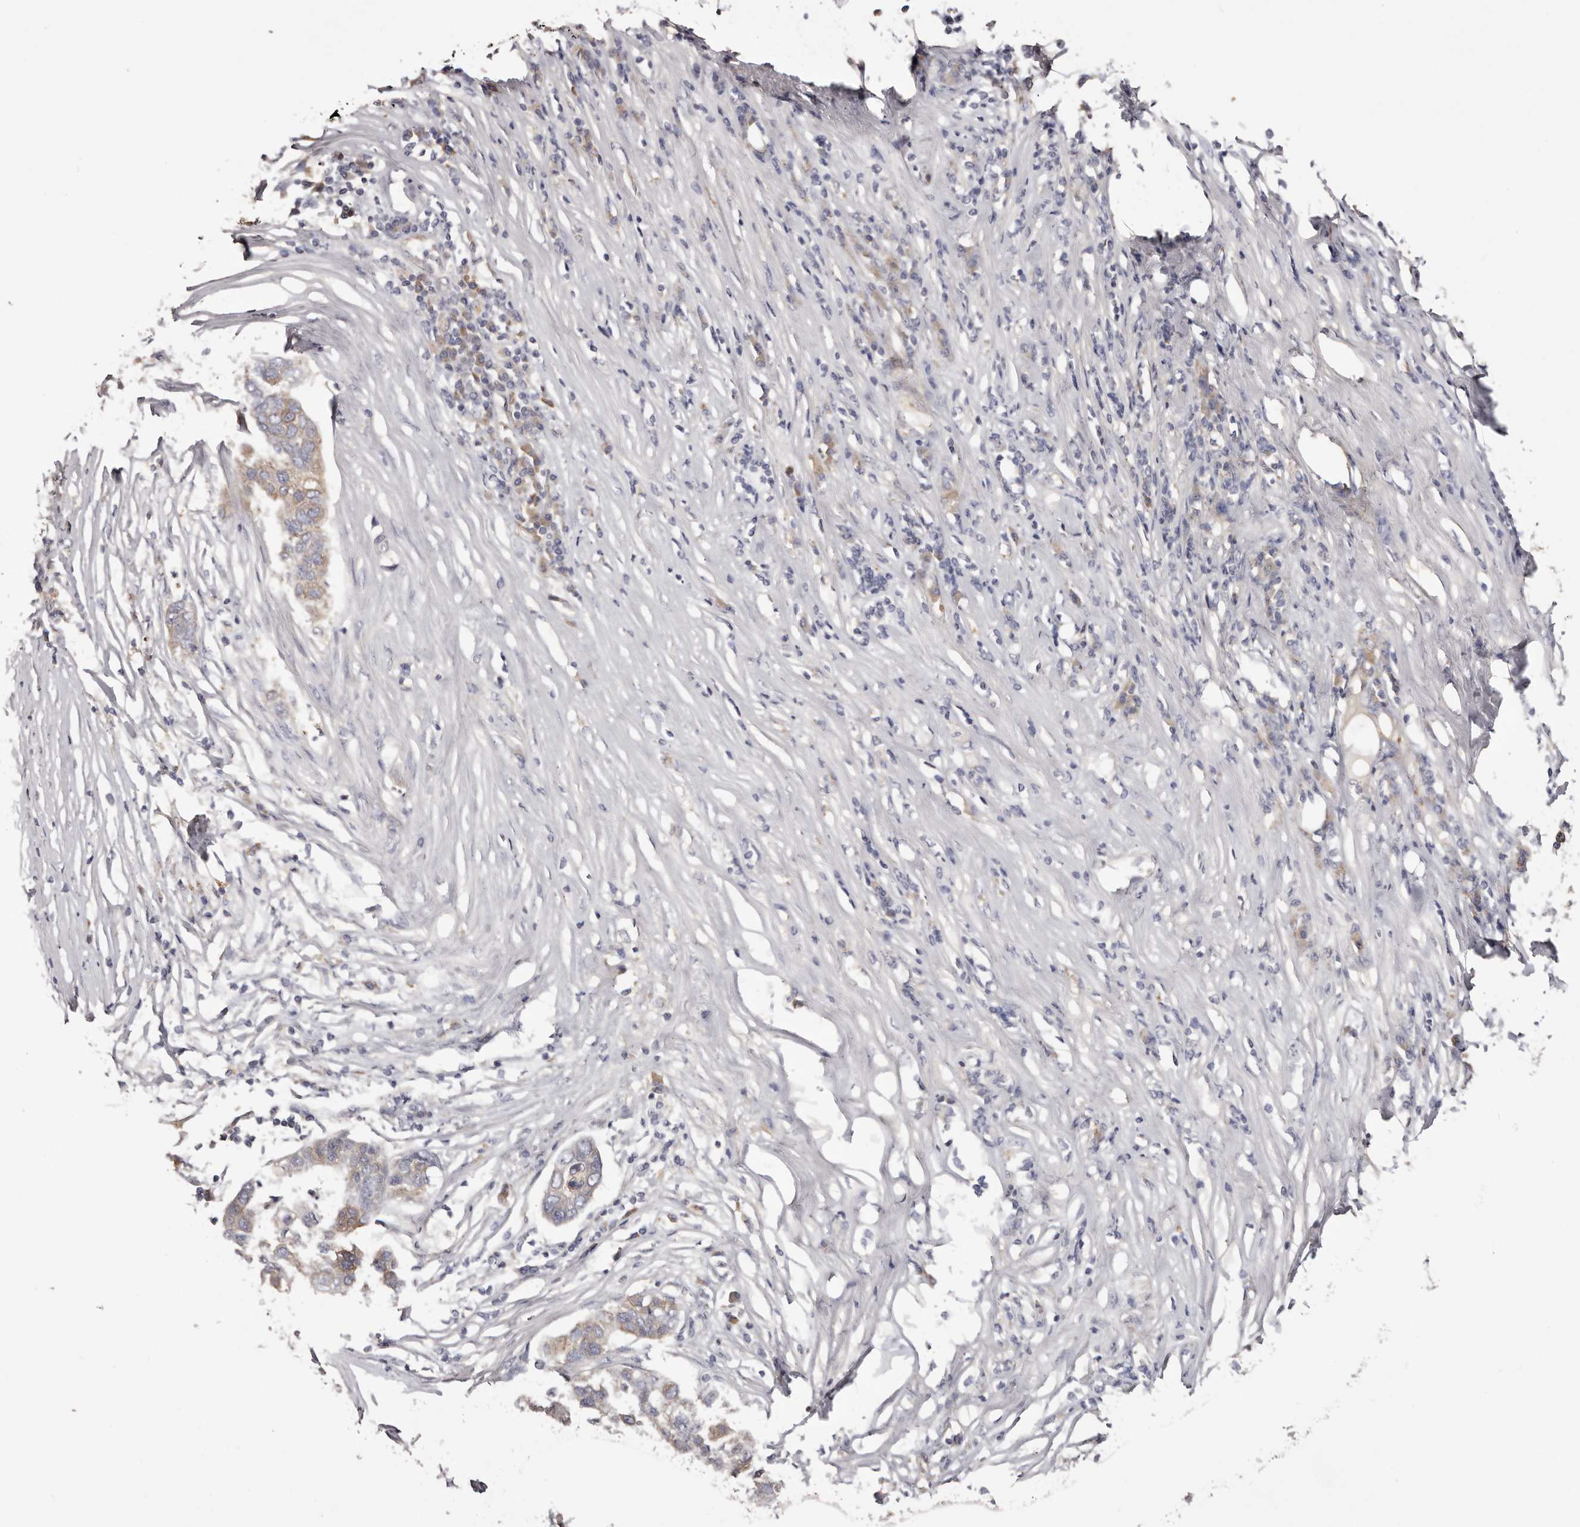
{"staining": {"intensity": "moderate", "quantity": ">75%", "location": "cytoplasmic/membranous"}, "tissue": "pancreatic cancer", "cell_type": "Tumor cells", "image_type": "cancer", "snomed": [{"axis": "morphology", "description": "Adenocarcinoma, NOS"}, {"axis": "topography", "description": "Pancreas"}], "caption": "IHC photomicrograph of neoplastic tissue: human pancreatic adenocarcinoma stained using immunohistochemistry shows medium levels of moderate protein expression localized specifically in the cytoplasmic/membranous of tumor cells, appearing as a cytoplasmic/membranous brown color.", "gene": "LTV1", "patient": {"sex": "female", "age": 61}}